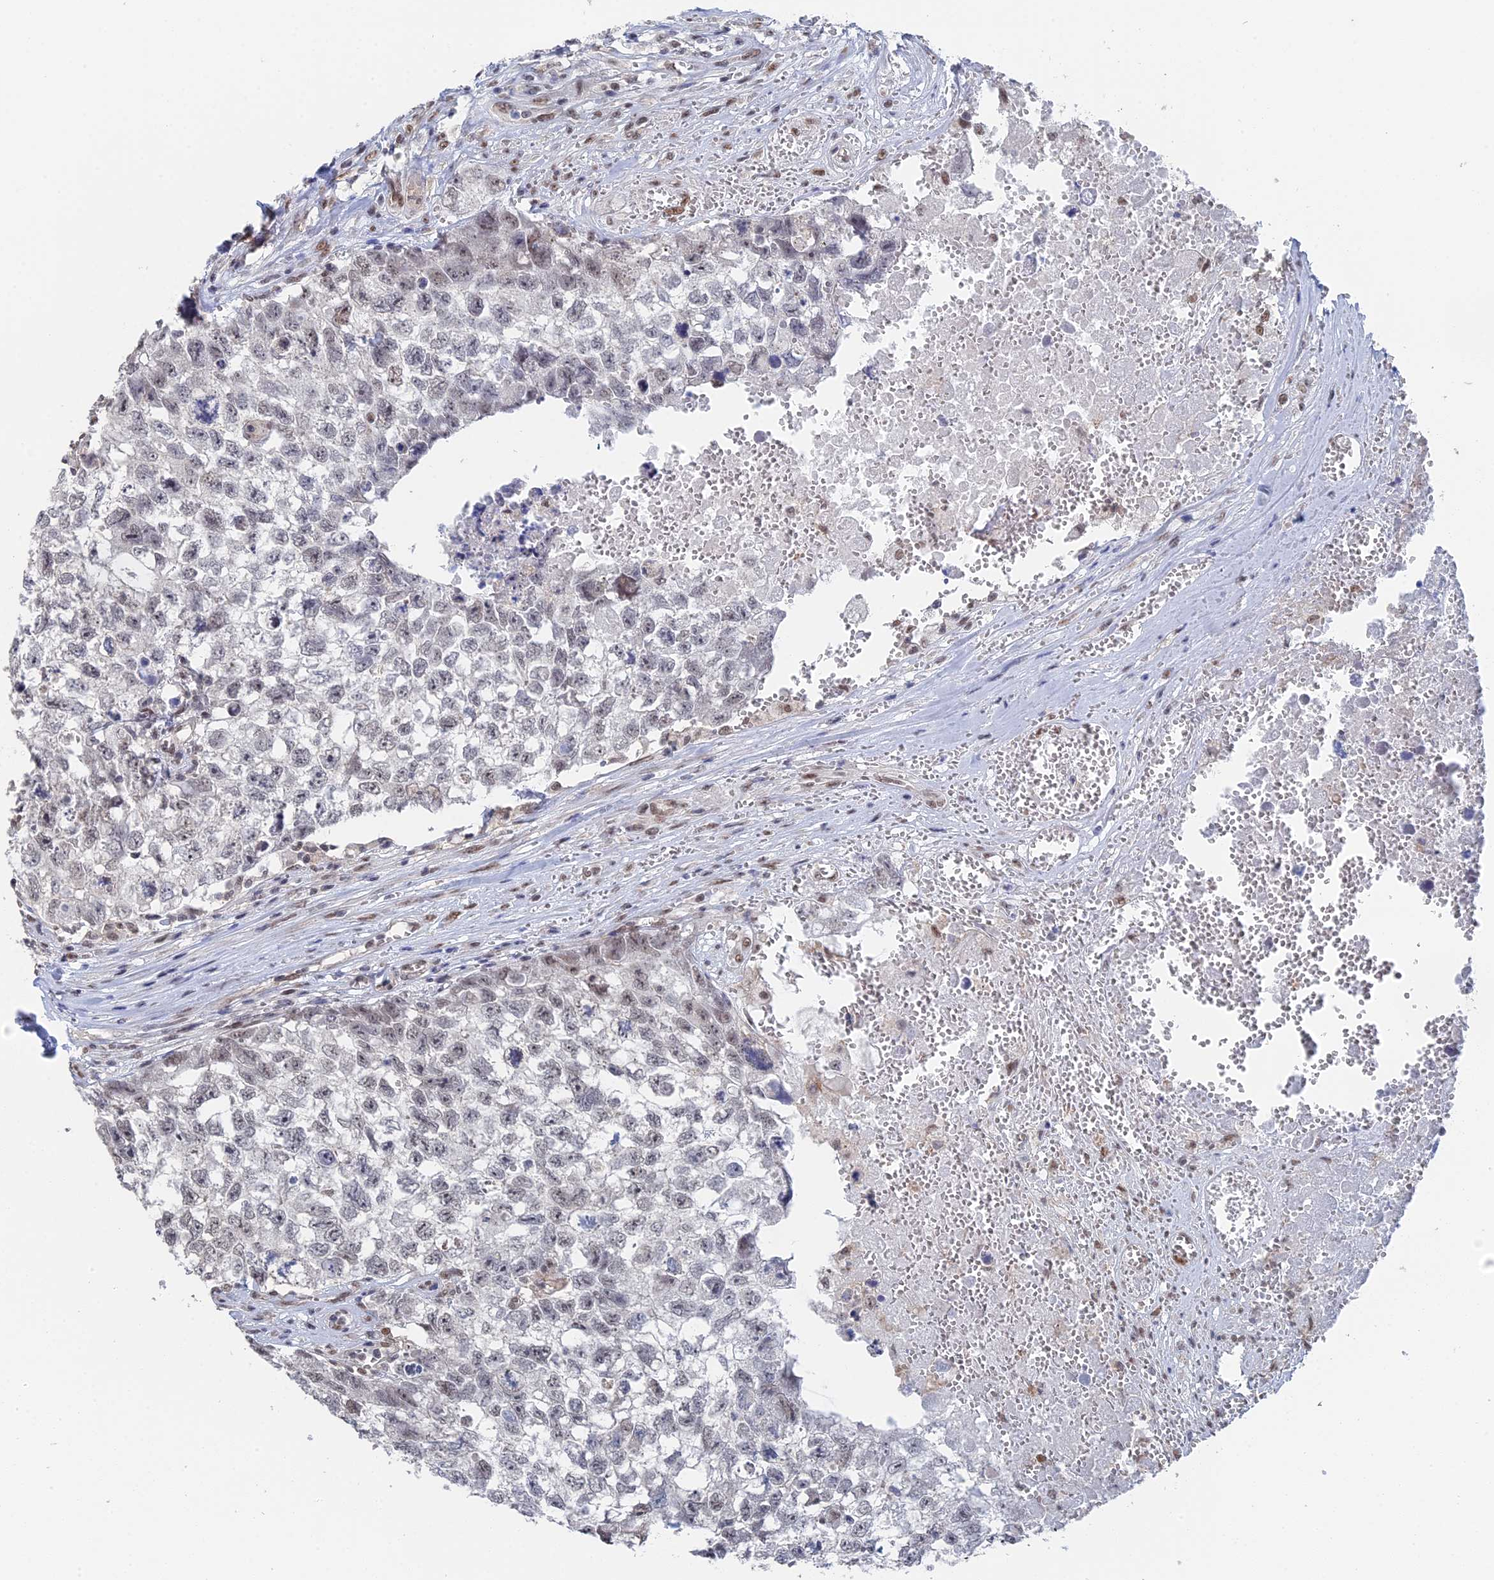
{"staining": {"intensity": "weak", "quantity": "<25%", "location": "nuclear"}, "tissue": "testis cancer", "cell_type": "Tumor cells", "image_type": "cancer", "snomed": [{"axis": "morphology", "description": "Seminoma, NOS"}, {"axis": "morphology", "description": "Carcinoma, Embryonal, NOS"}, {"axis": "topography", "description": "Testis"}], "caption": "Immunohistochemical staining of human testis cancer (seminoma) shows no significant positivity in tumor cells.", "gene": "TSSC4", "patient": {"sex": "male", "age": 29}}